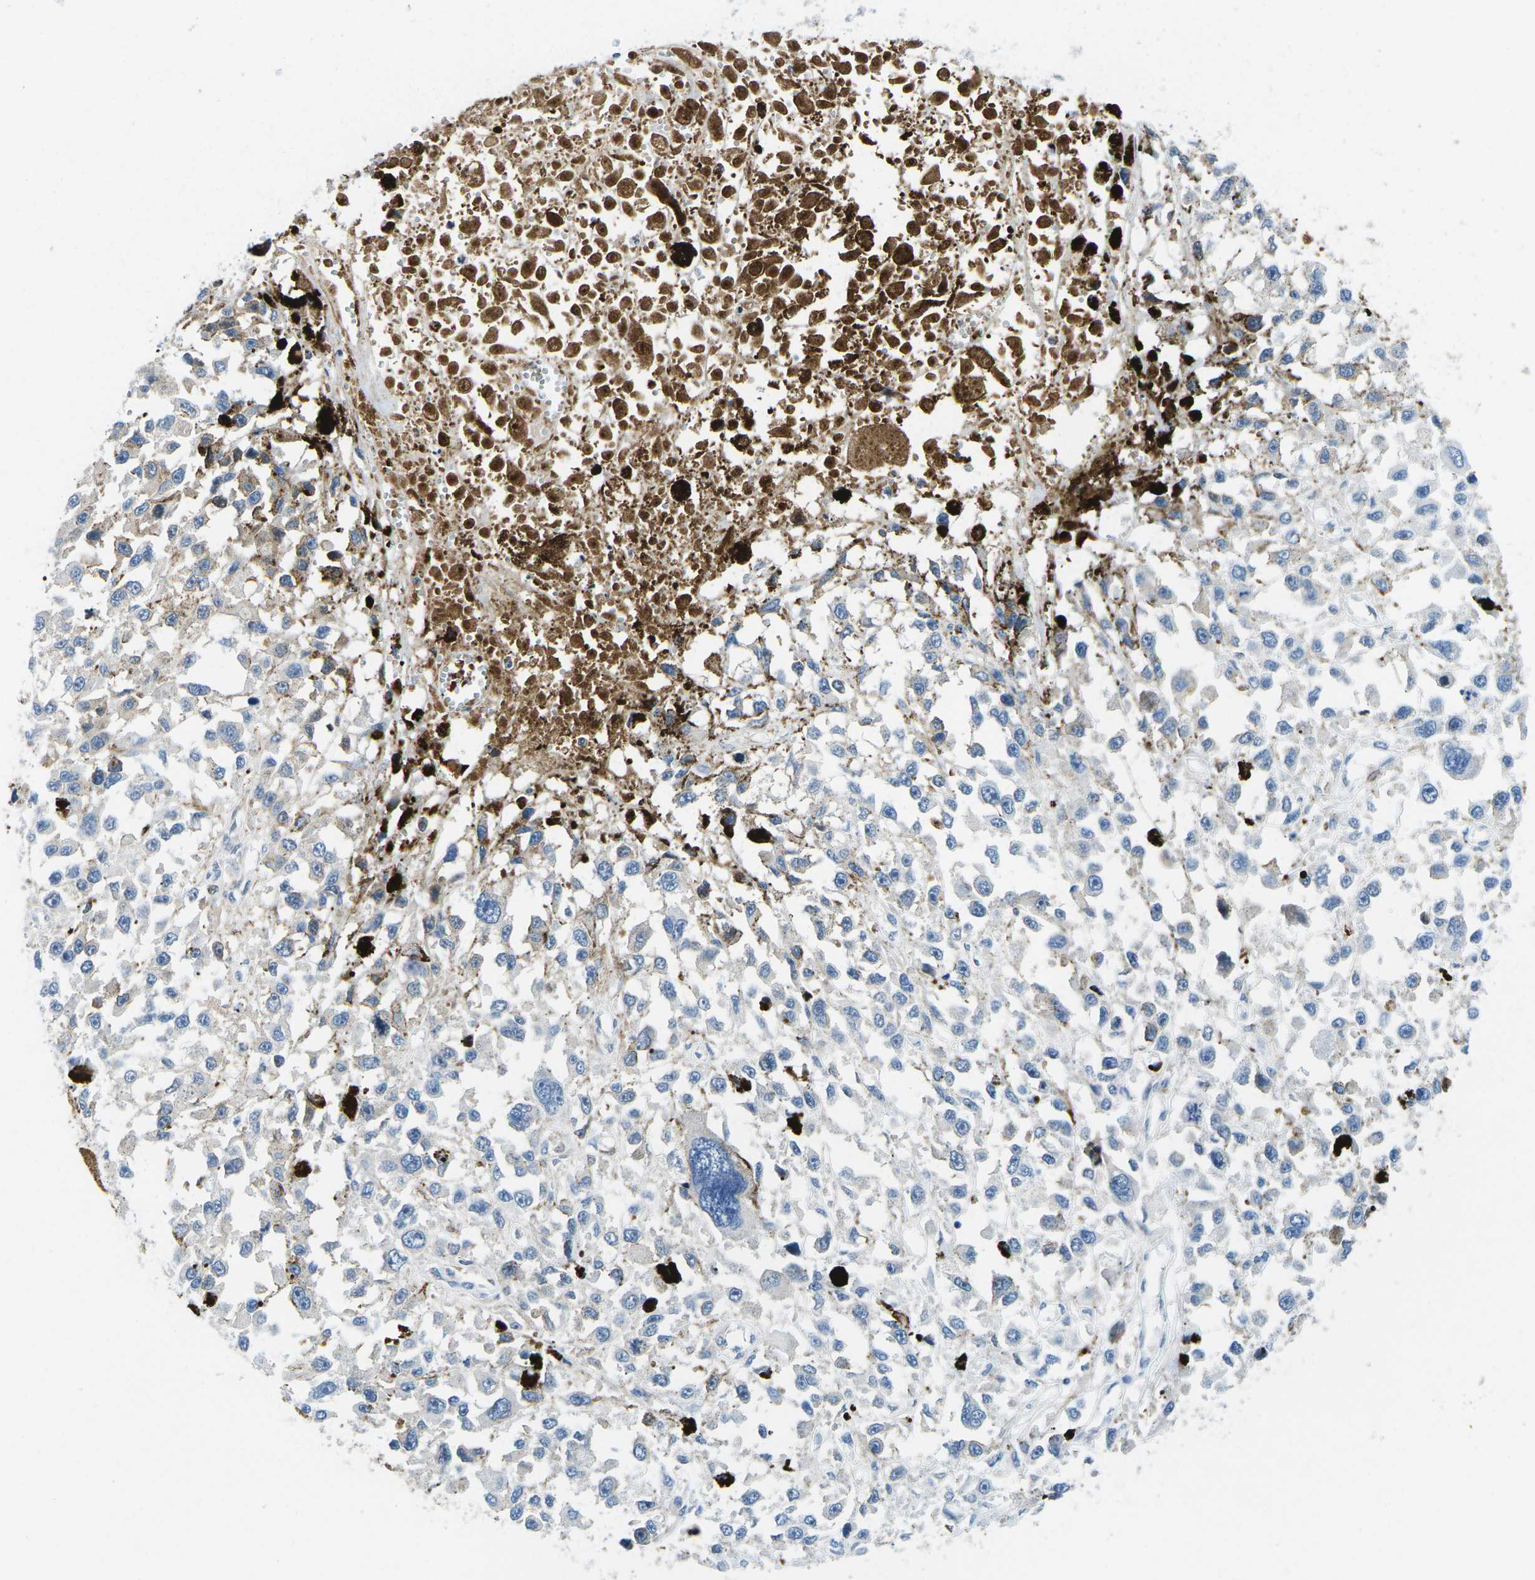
{"staining": {"intensity": "weak", "quantity": "<25%", "location": "cytoplasmic/membranous"}, "tissue": "melanoma", "cell_type": "Tumor cells", "image_type": "cancer", "snomed": [{"axis": "morphology", "description": "Malignant melanoma, Metastatic site"}, {"axis": "topography", "description": "Lymph node"}], "caption": "Tumor cells are negative for brown protein staining in melanoma.", "gene": "CFB", "patient": {"sex": "male", "age": 59}}